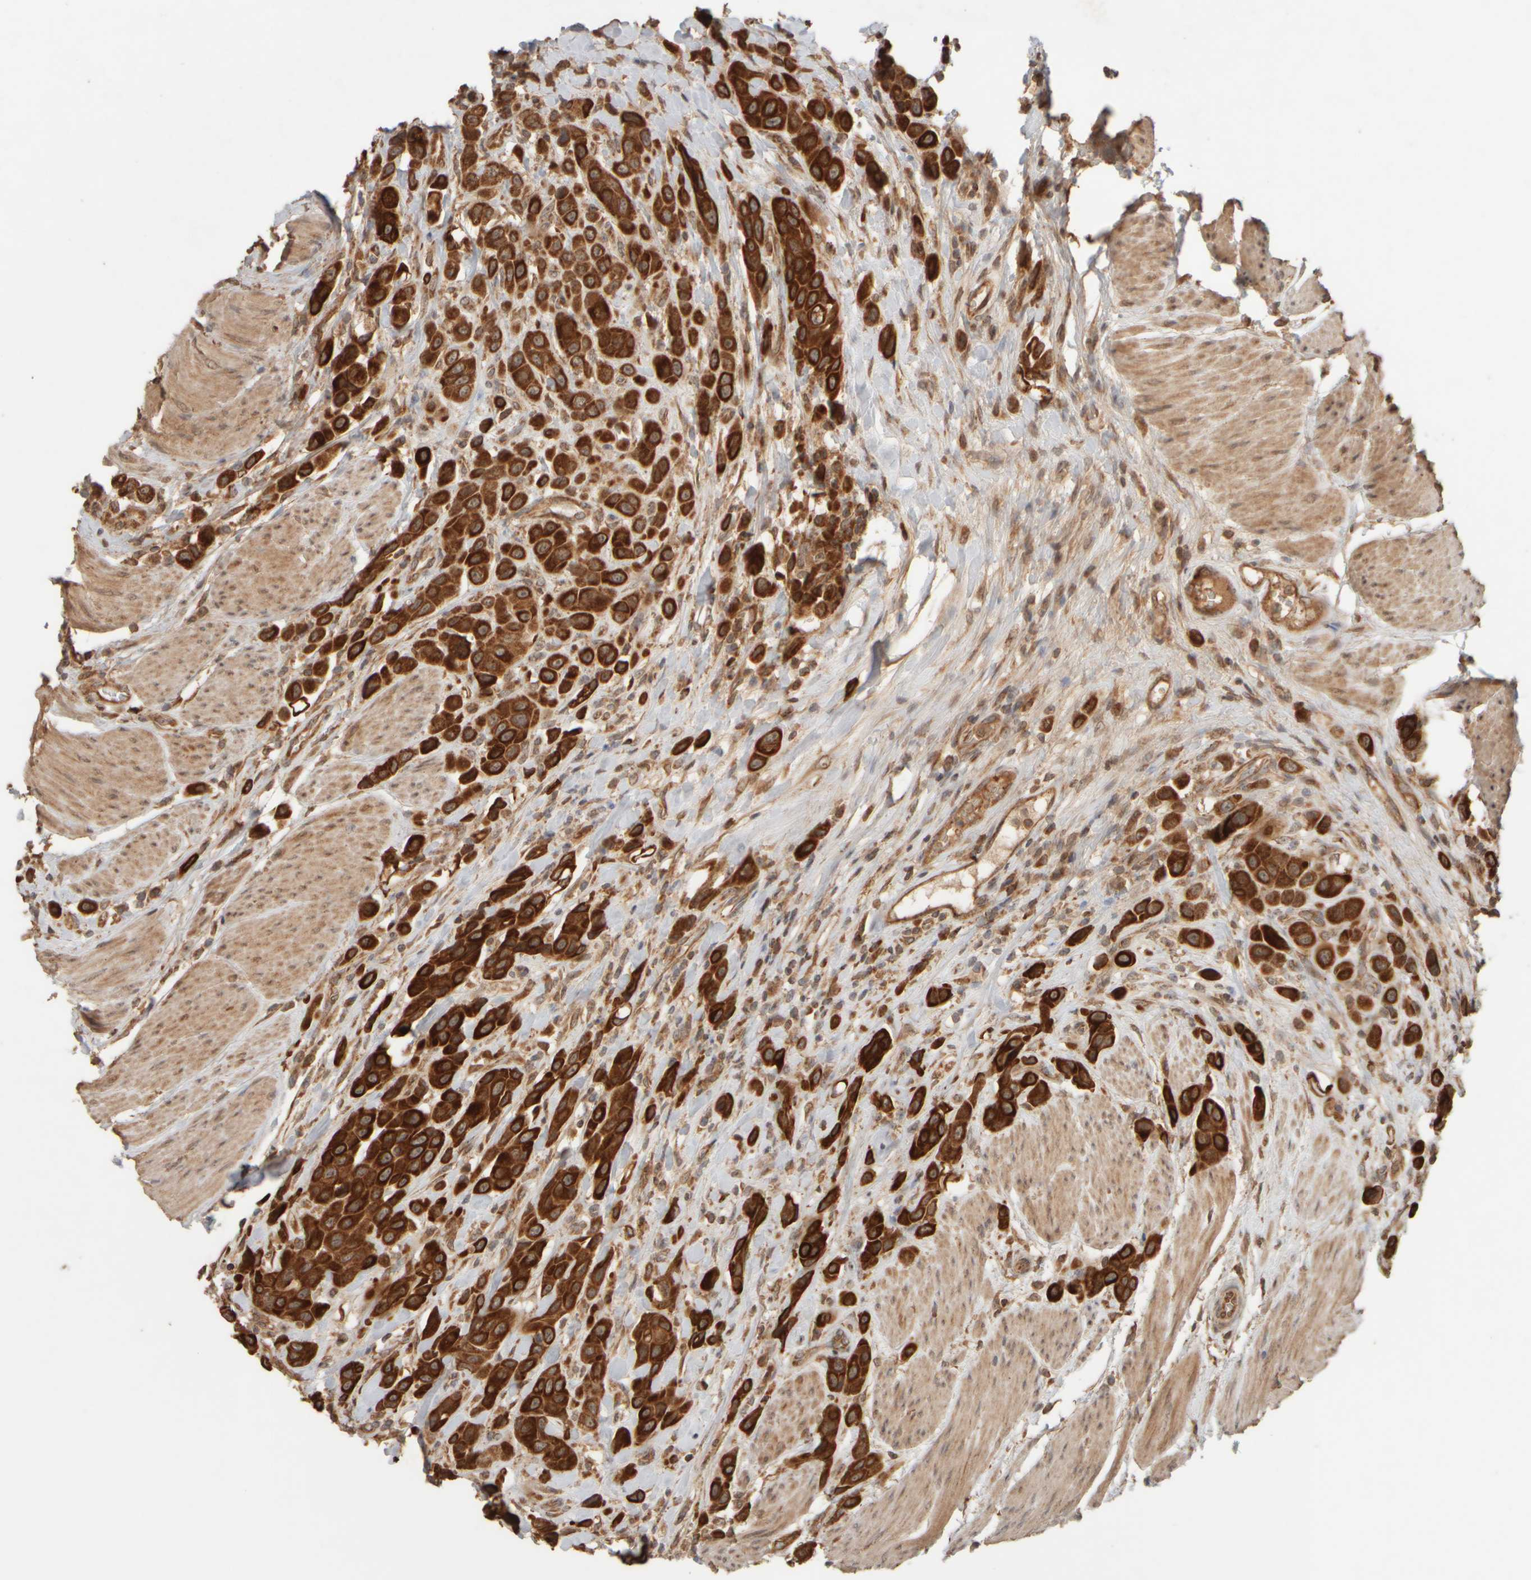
{"staining": {"intensity": "strong", "quantity": ">75%", "location": "cytoplasmic/membranous"}, "tissue": "urothelial cancer", "cell_type": "Tumor cells", "image_type": "cancer", "snomed": [{"axis": "morphology", "description": "Urothelial carcinoma, High grade"}, {"axis": "topography", "description": "Urinary bladder"}], "caption": "Immunohistochemistry (IHC) histopathology image of neoplastic tissue: human high-grade urothelial carcinoma stained using IHC displays high levels of strong protein expression localized specifically in the cytoplasmic/membranous of tumor cells, appearing as a cytoplasmic/membranous brown color.", "gene": "EIF2B3", "patient": {"sex": "male", "age": 50}}